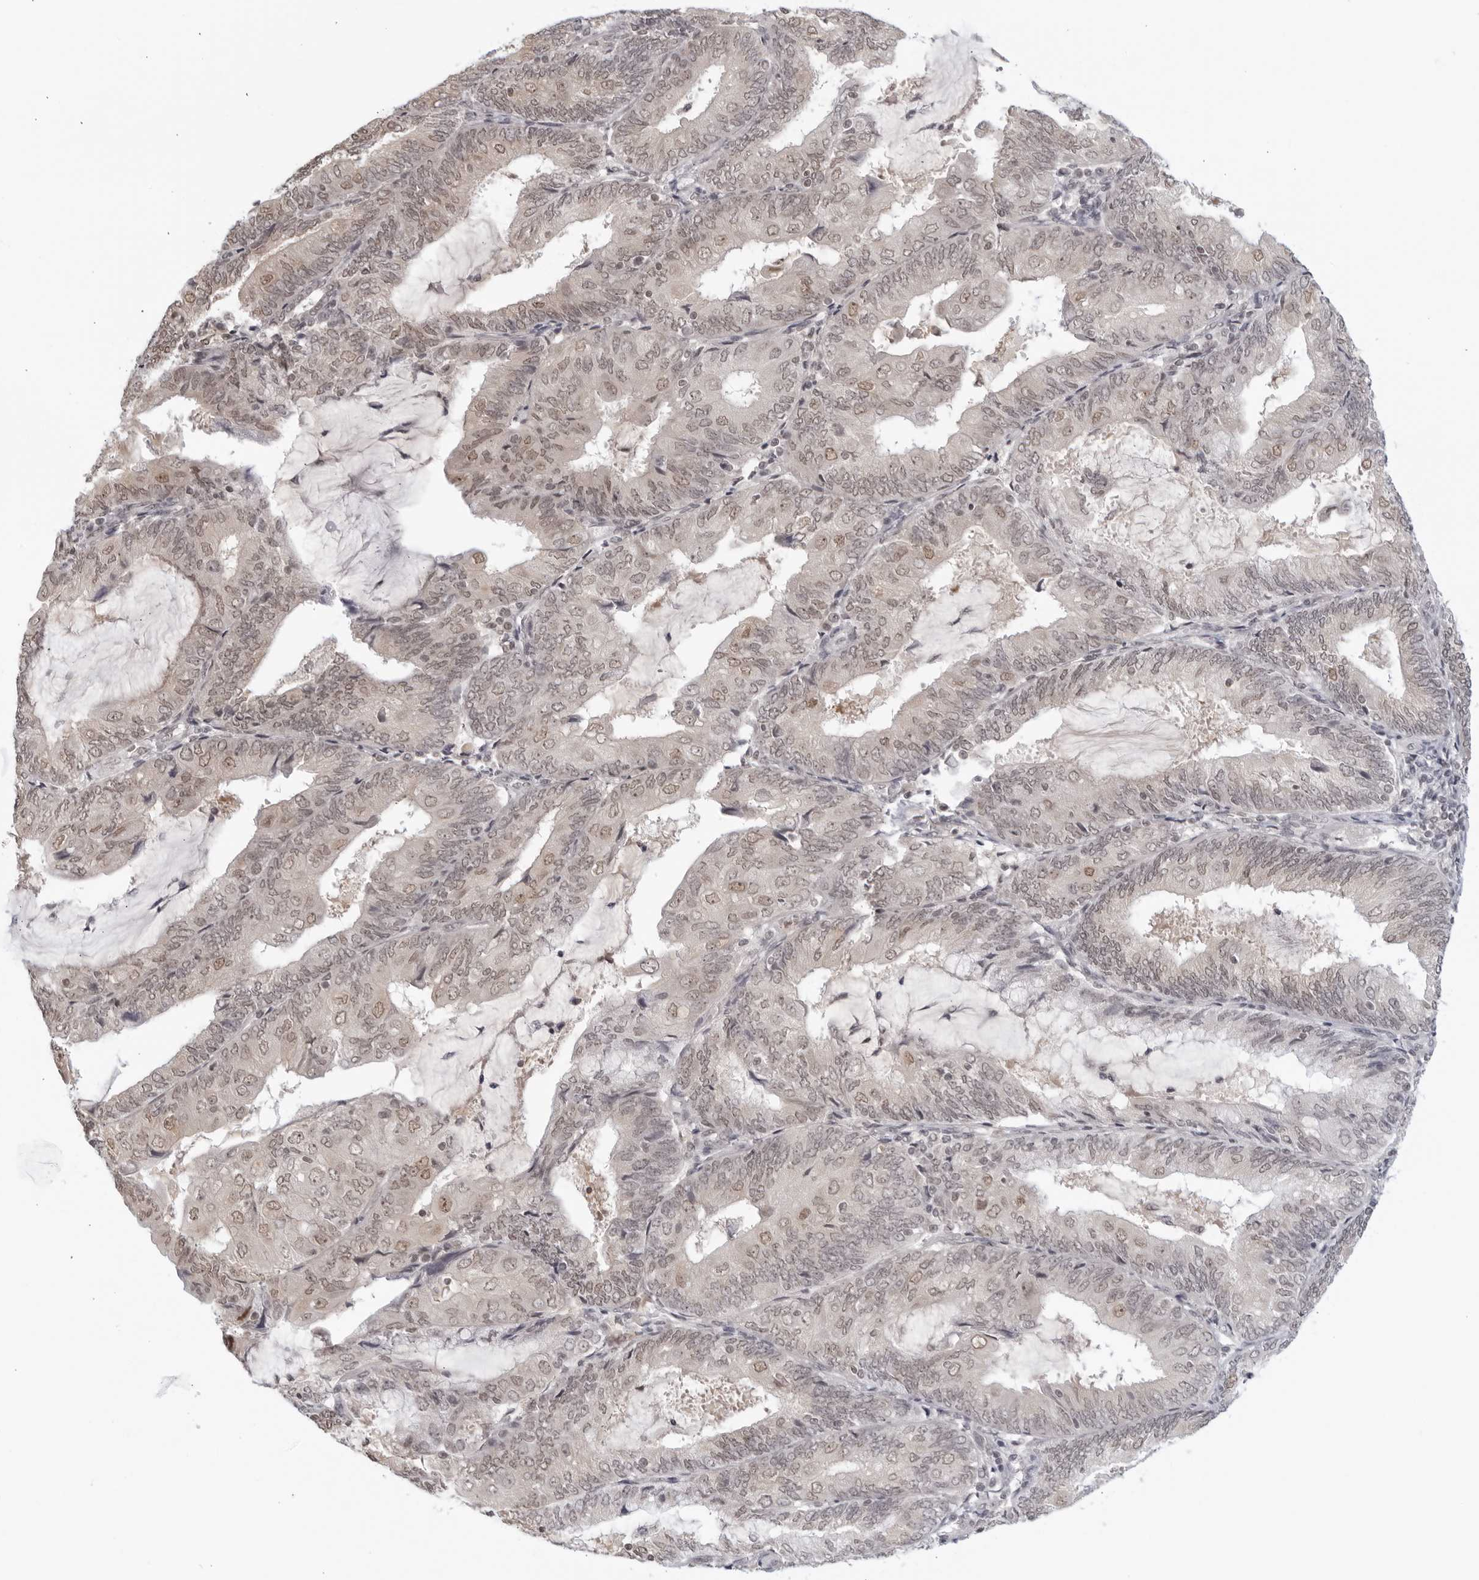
{"staining": {"intensity": "weak", "quantity": "25%-75%", "location": "nuclear"}, "tissue": "endometrial cancer", "cell_type": "Tumor cells", "image_type": "cancer", "snomed": [{"axis": "morphology", "description": "Adenocarcinoma, NOS"}, {"axis": "topography", "description": "Endometrium"}], "caption": "Human endometrial adenocarcinoma stained with a protein marker reveals weak staining in tumor cells.", "gene": "RAB11FIP3", "patient": {"sex": "female", "age": 81}}